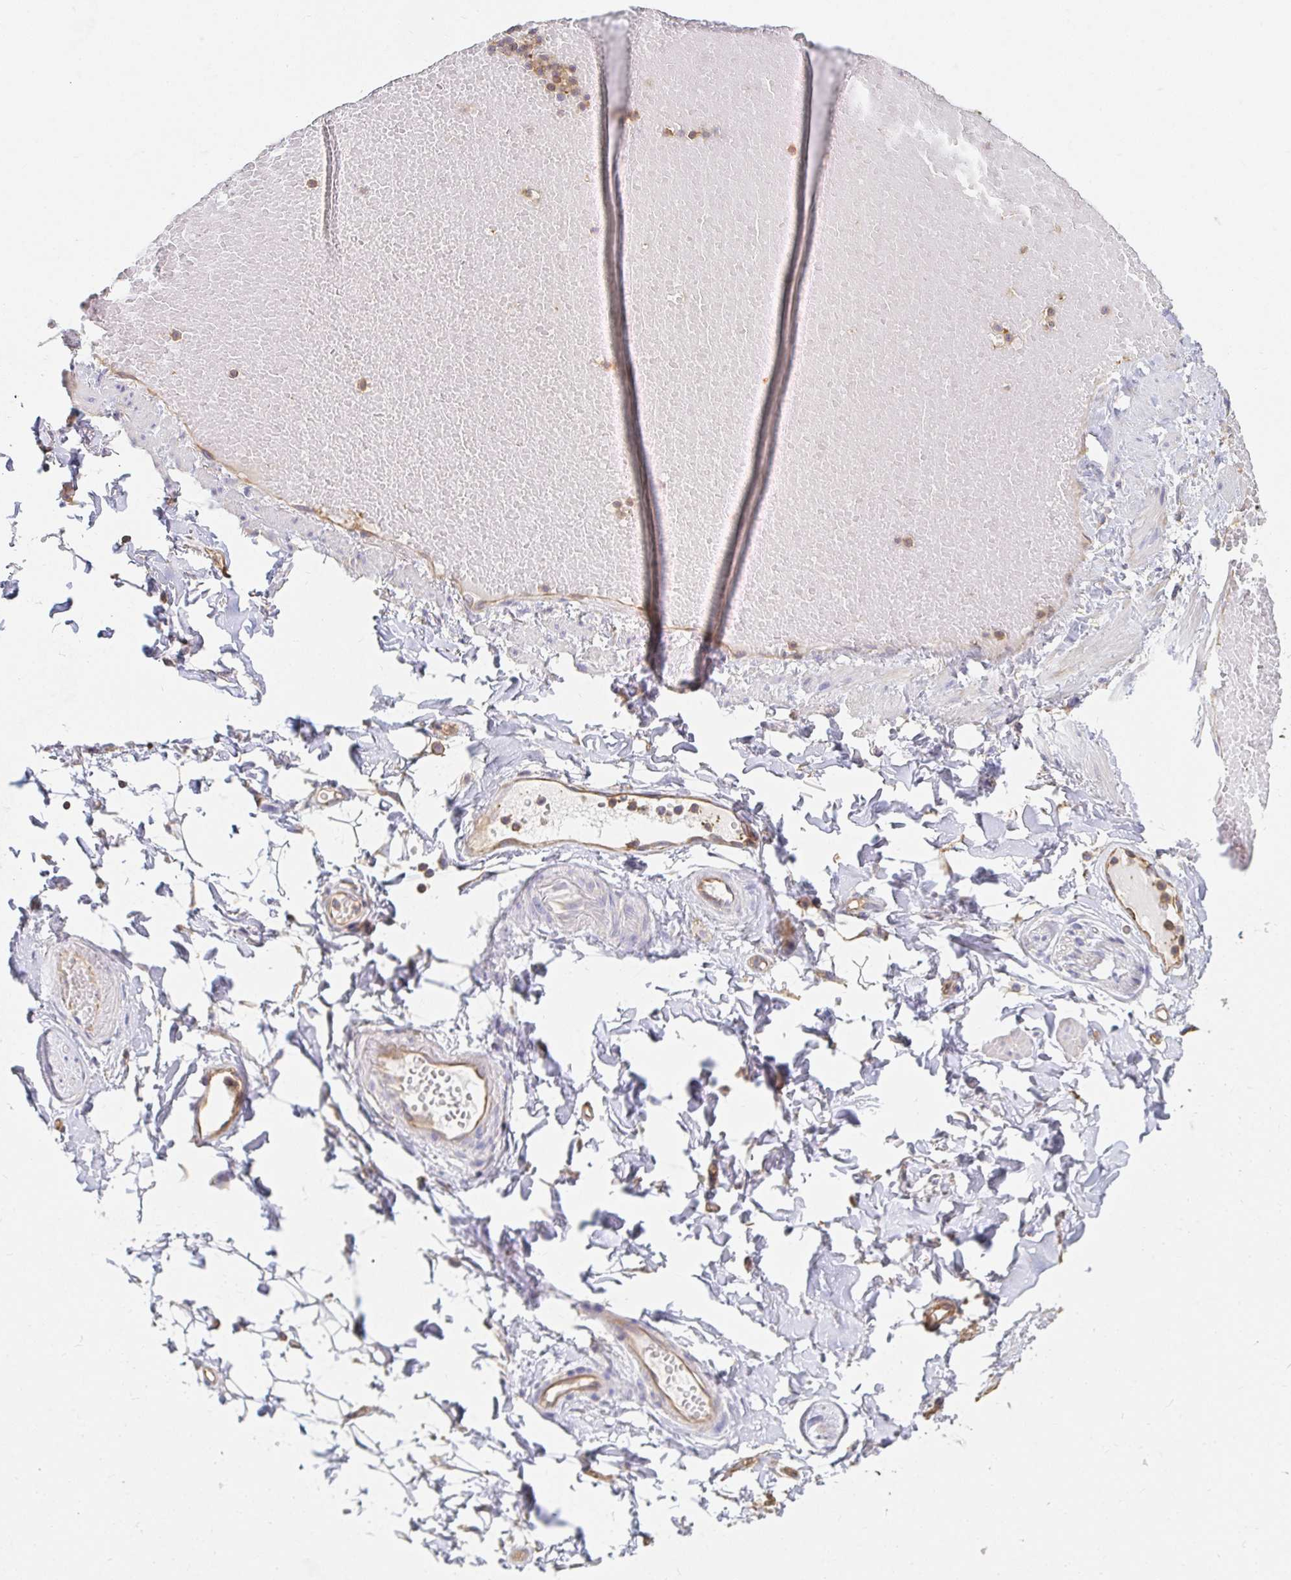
{"staining": {"intensity": "negative", "quantity": "none", "location": "none"}, "tissue": "adipose tissue", "cell_type": "Adipocytes", "image_type": "normal", "snomed": [{"axis": "morphology", "description": "Normal tissue, NOS"}, {"axis": "topography", "description": "Anal"}, {"axis": "topography", "description": "Peripheral nerve tissue"}], "caption": "Immunohistochemistry photomicrograph of unremarkable human adipose tissue stained for a protein (brown), which exhibits no positivity in adipocytes. (DAB immunohistochemistry (IHC) with hematoxylin counter stain).", "gene": "TSPAN19", "patient": {"sex": "male", "age": 78}}